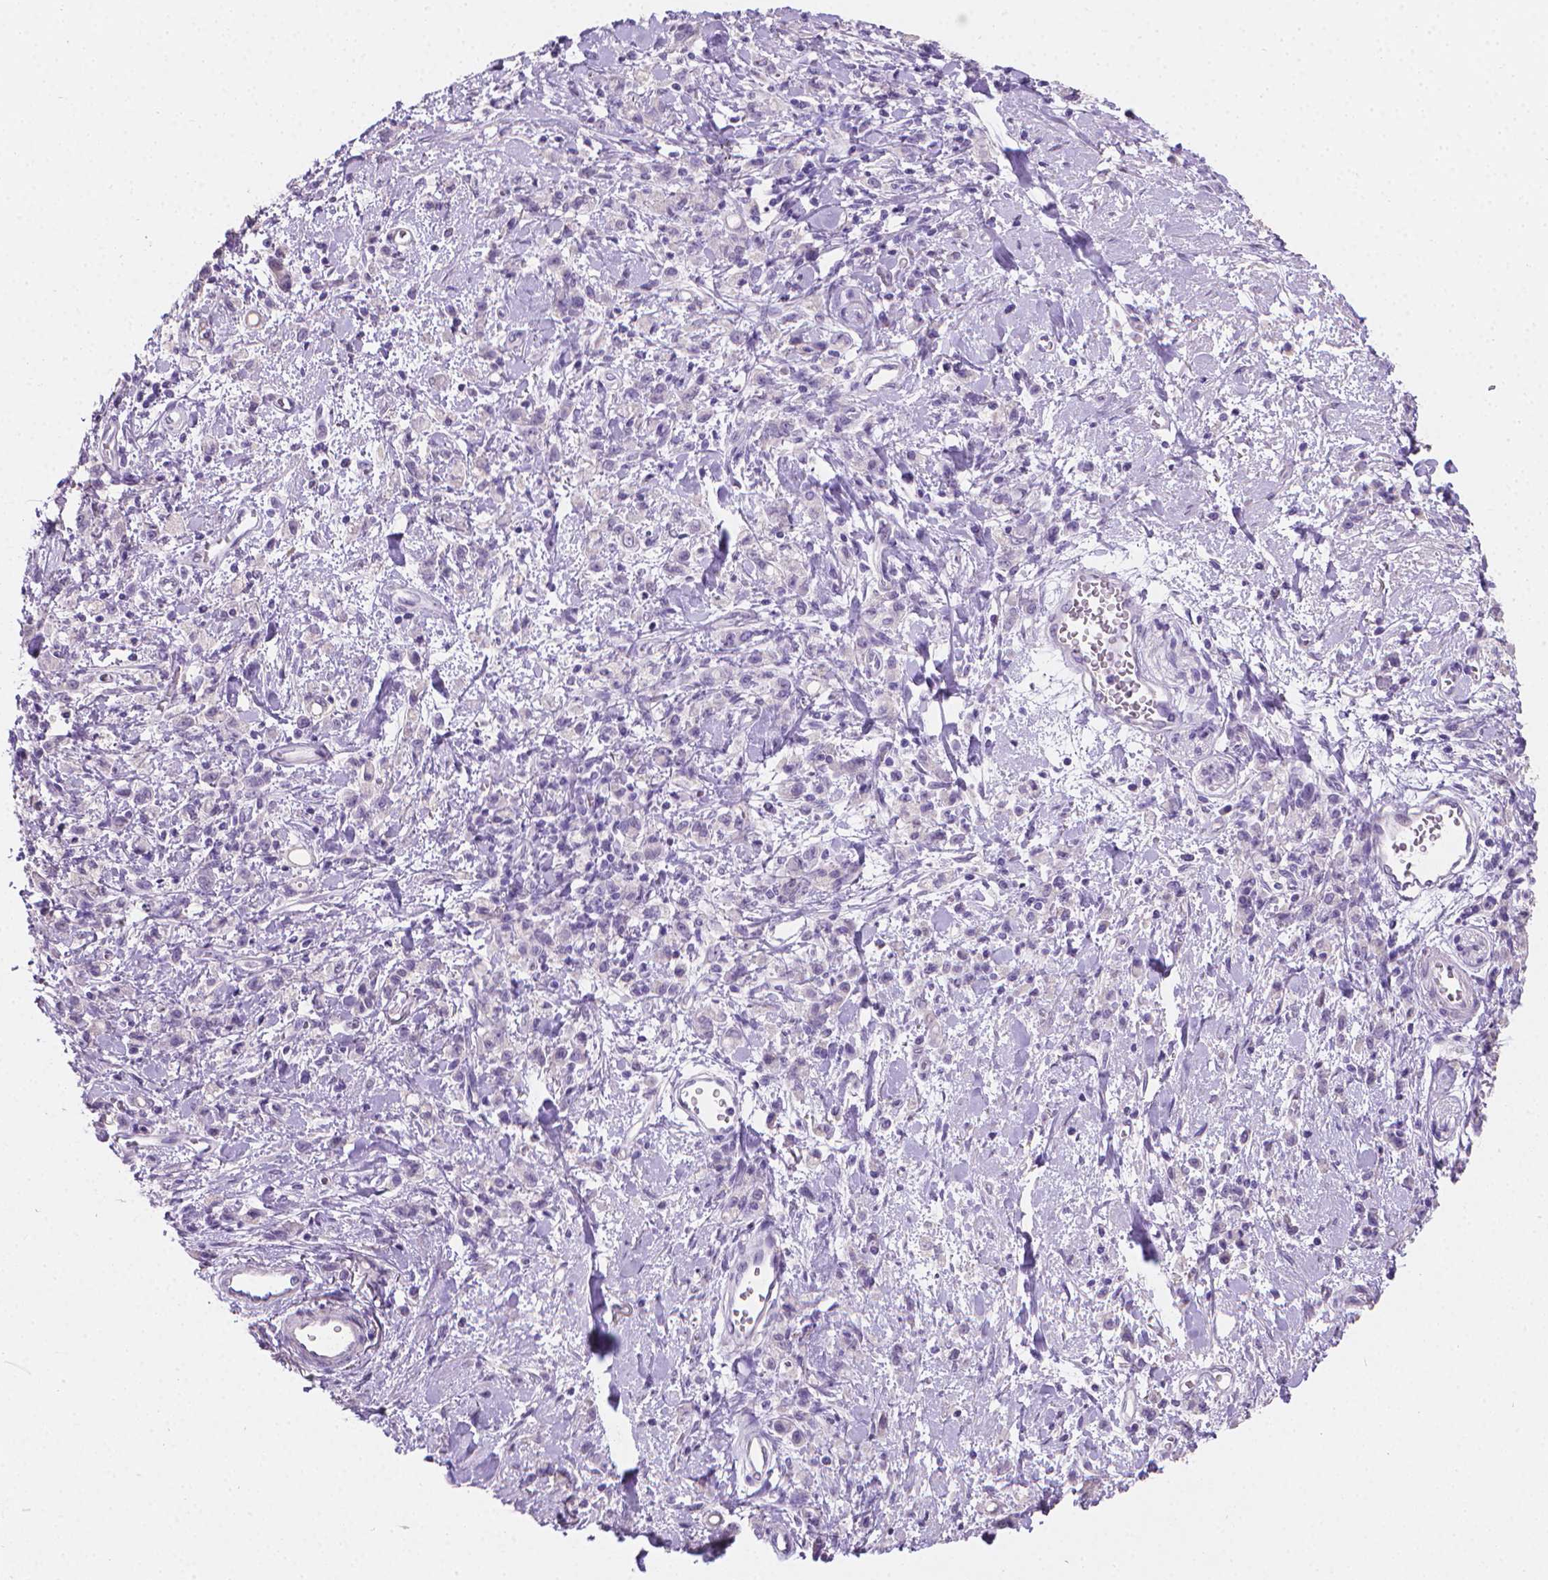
{"staining": {"intensity": "negative", "quantity": "none", "location": "none"}, "tissue": "stomach cancer", "cell_type": "Tumor cells", "image_type": "cancer", "snomed": [{"axis": "morphology", "description": "Adenocarcinoma, NOS"}, {"axis": "topography", "description": "Stomach"}], "caption": "There is no significant staining in tumor cells of stomach cancer. The staining is performed using DAB (3,3'-diaminobenzidine) brown chromogen with nuclei counter-stained in using hematoxylin.", "gene": "TNNI2", "patient": {"sex": "male", "age": 77}}